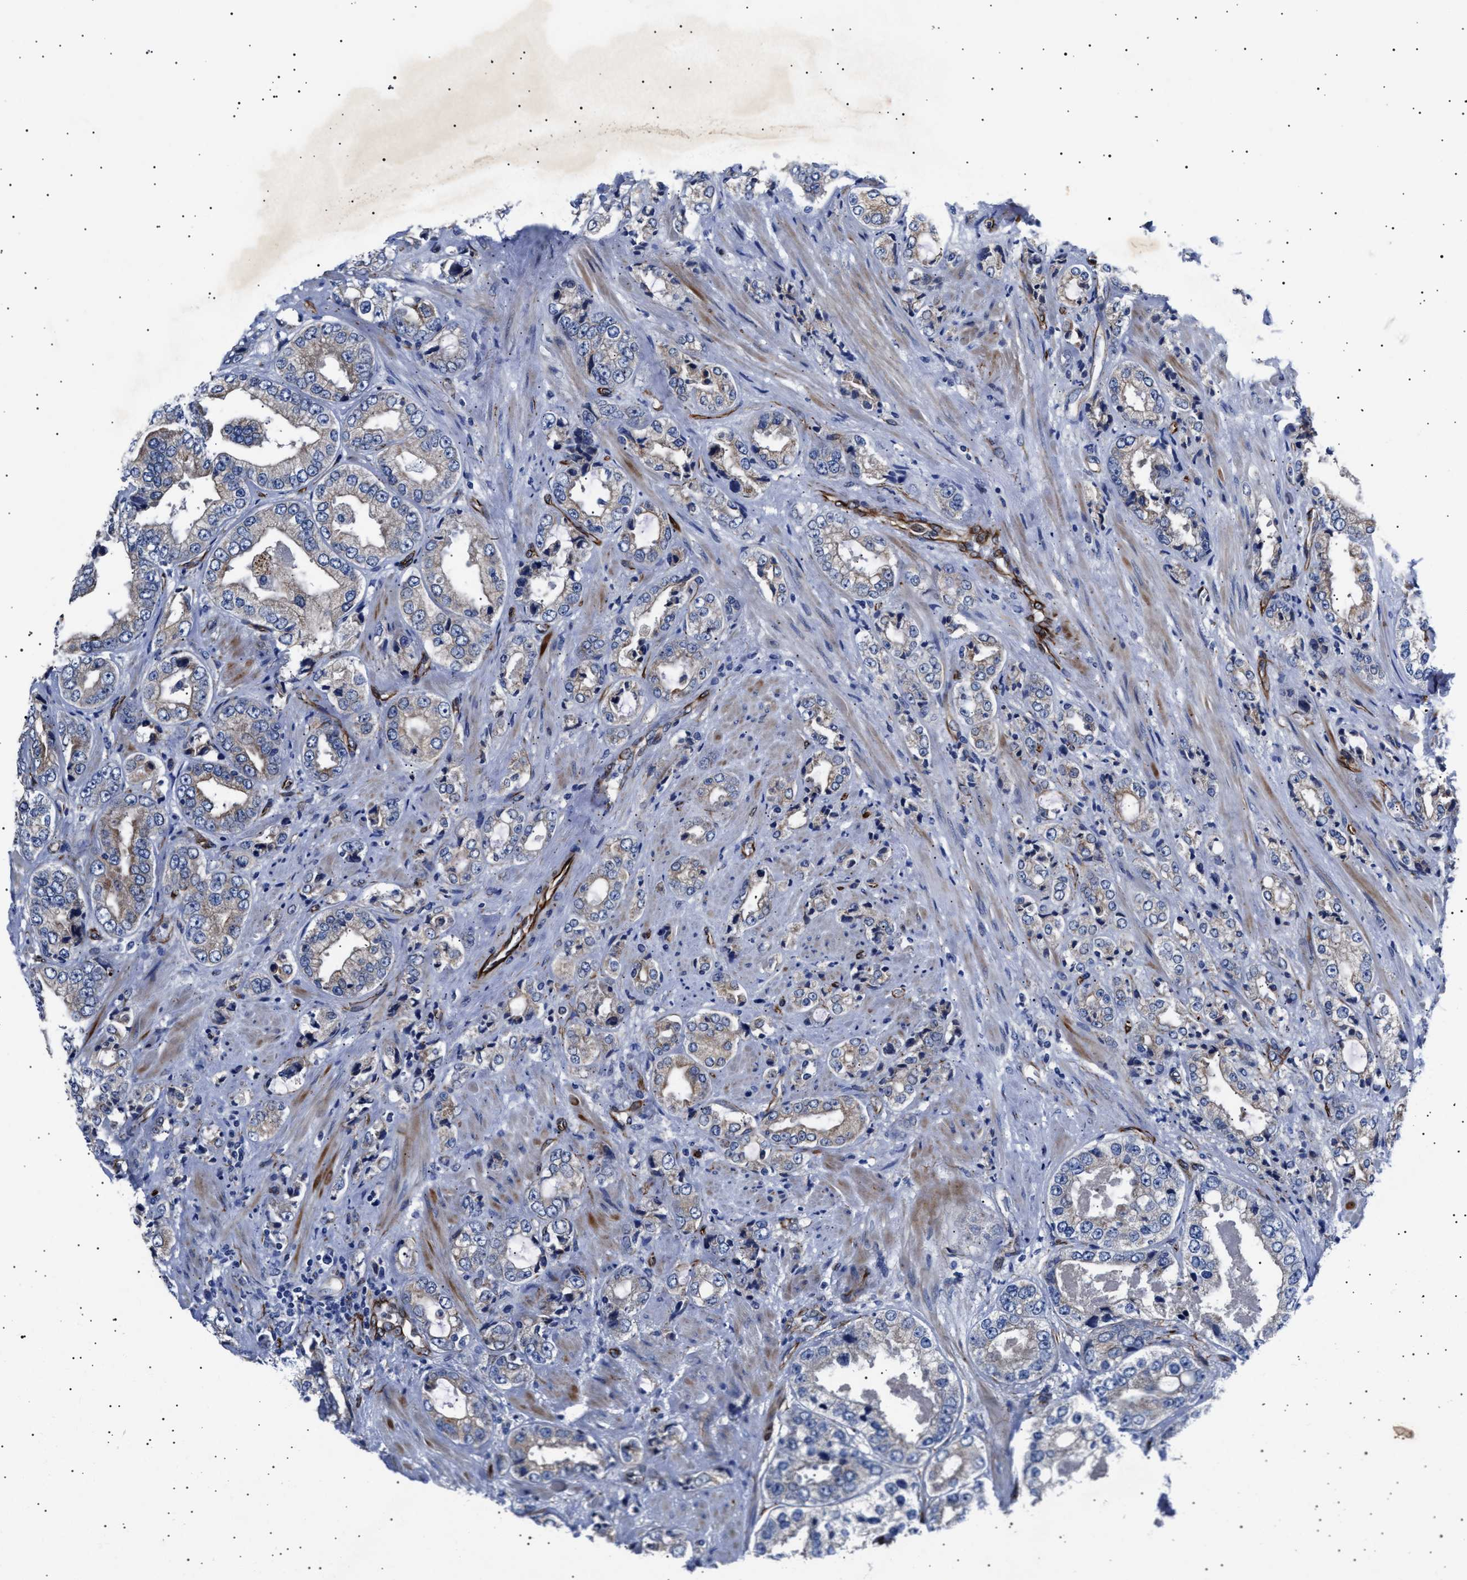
{"staining": {"intensity": "weak", "quantity": "<25%", "location": "cytoplasmic/membranous"}, "tissue": "prostate cancer", "cell_type": "Tumor cells", "image_type": "cancer", "snomed": [{"axis": "morphology", "description": "Adenocarcinoma, High grade"}, {"axis": "topography", "description": "Prostate"}], "caption": "High magnification brightfield microscopy of prostate cancer (adenocarcinoma (high-grade)) stained with DAB (3,3'-diaminobenzidine) (brown) and counterstained with hematoxylin (blue): tumor cells show no significant expression. Nuclei are stained in blue.", "gene": "OLFML2A", "patient": {"sex": "male", "age": 61}}